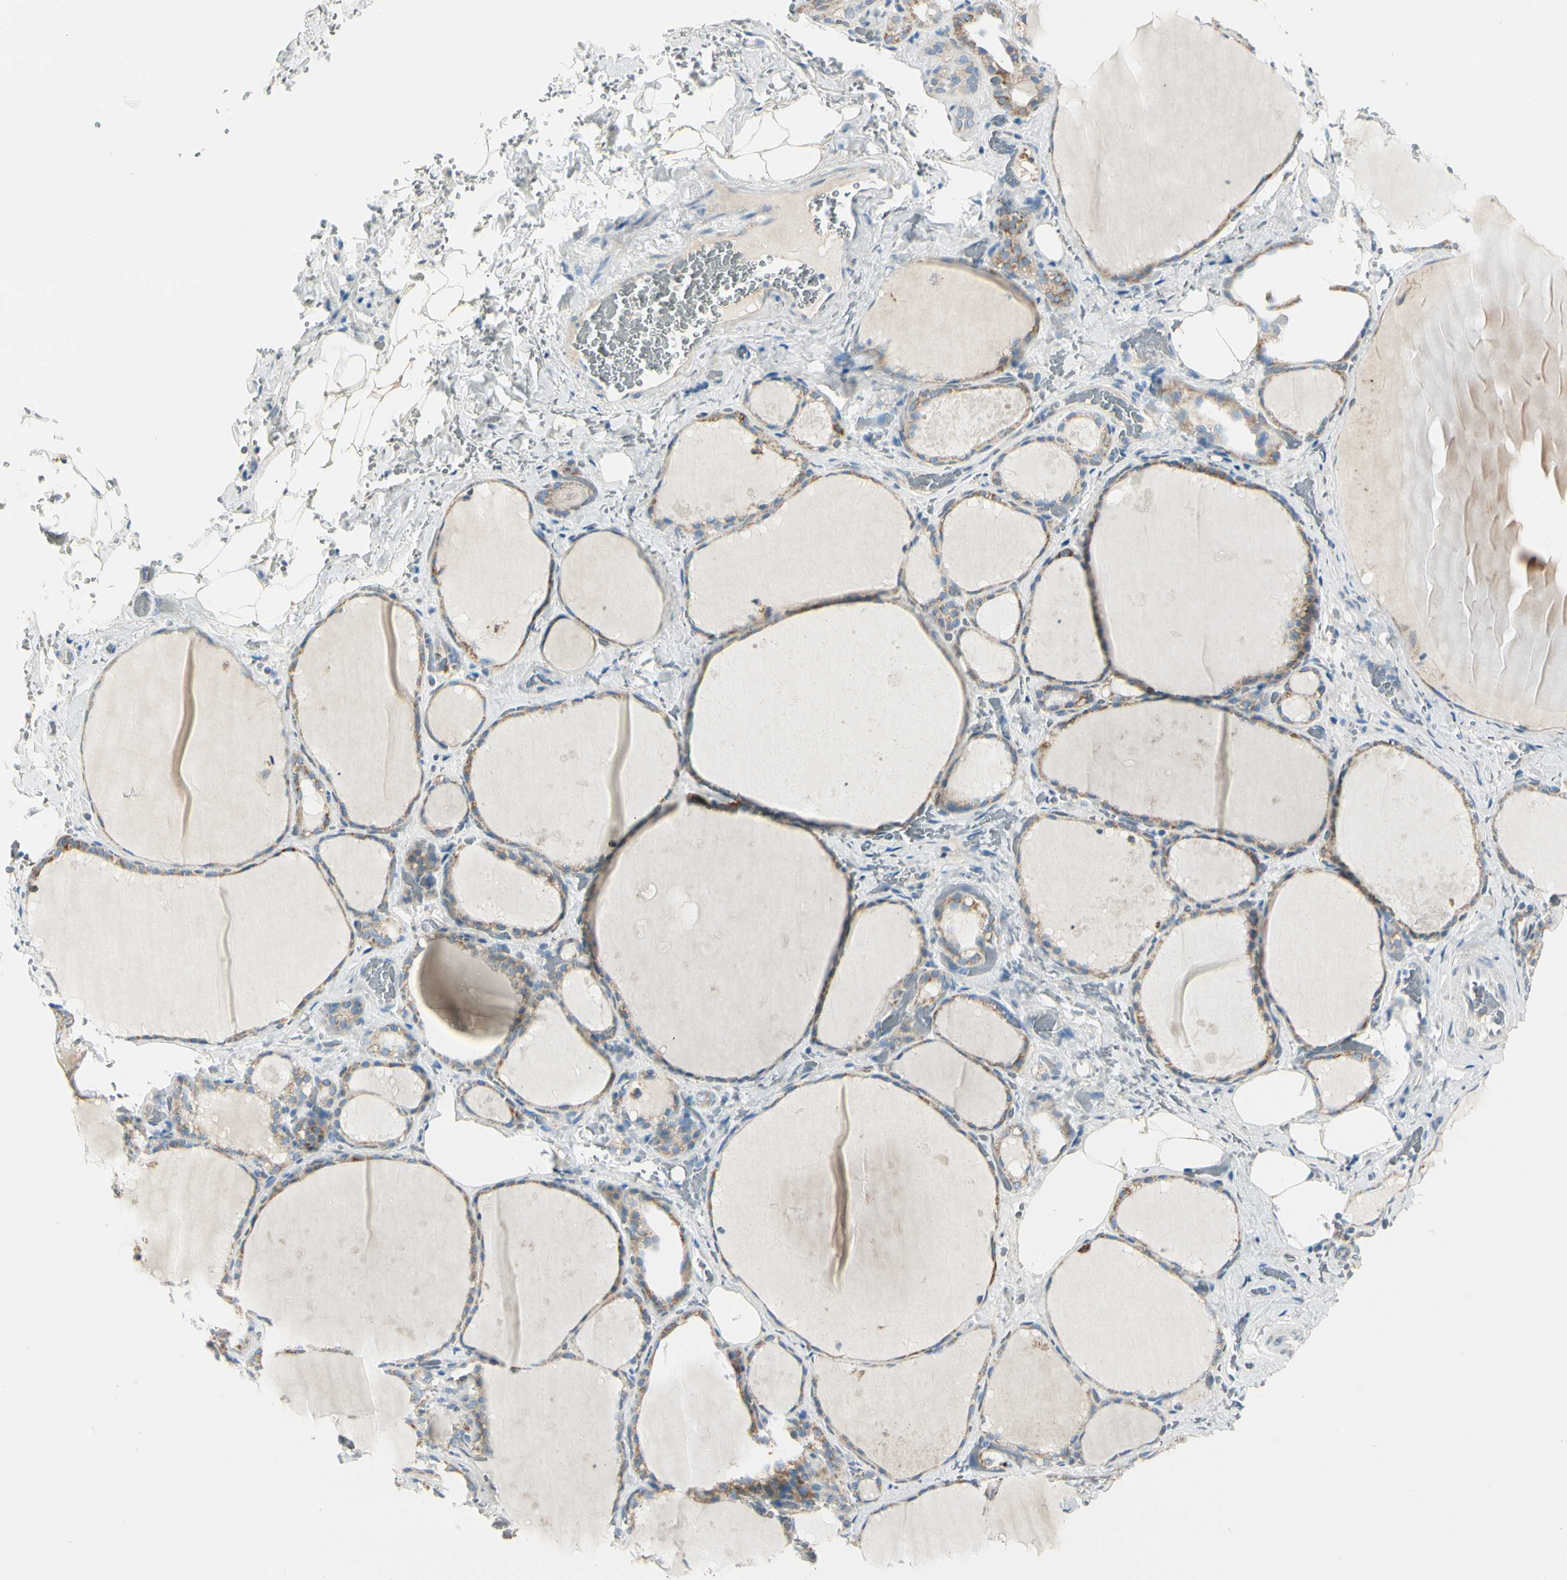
{"staining": {"intensity": "weak", "quantity": ">75%", "location": "cytoplasmic/membranous"}, "tissue": "thyroid gland", "cell_type": "Glandular cells", "image_type": "normal", "snomed": [{"axis": "morphology", "description": "Normal tissue, NOS"}, {"axis": "topography", "description": "Thyroid gland"}], "caption": "Immunohistochemical staining of unremarkable thyroid gland displays low levels of weak cytoplasmic/membranous staining in approximately >75% of glandular cells. (DAB (3,3'-diaminobenzidine) IHC, brown staining for protein, blue staining for nuclei).", "gene": "SLC6A15", "patient": {"sex": "male", "age": 61}}